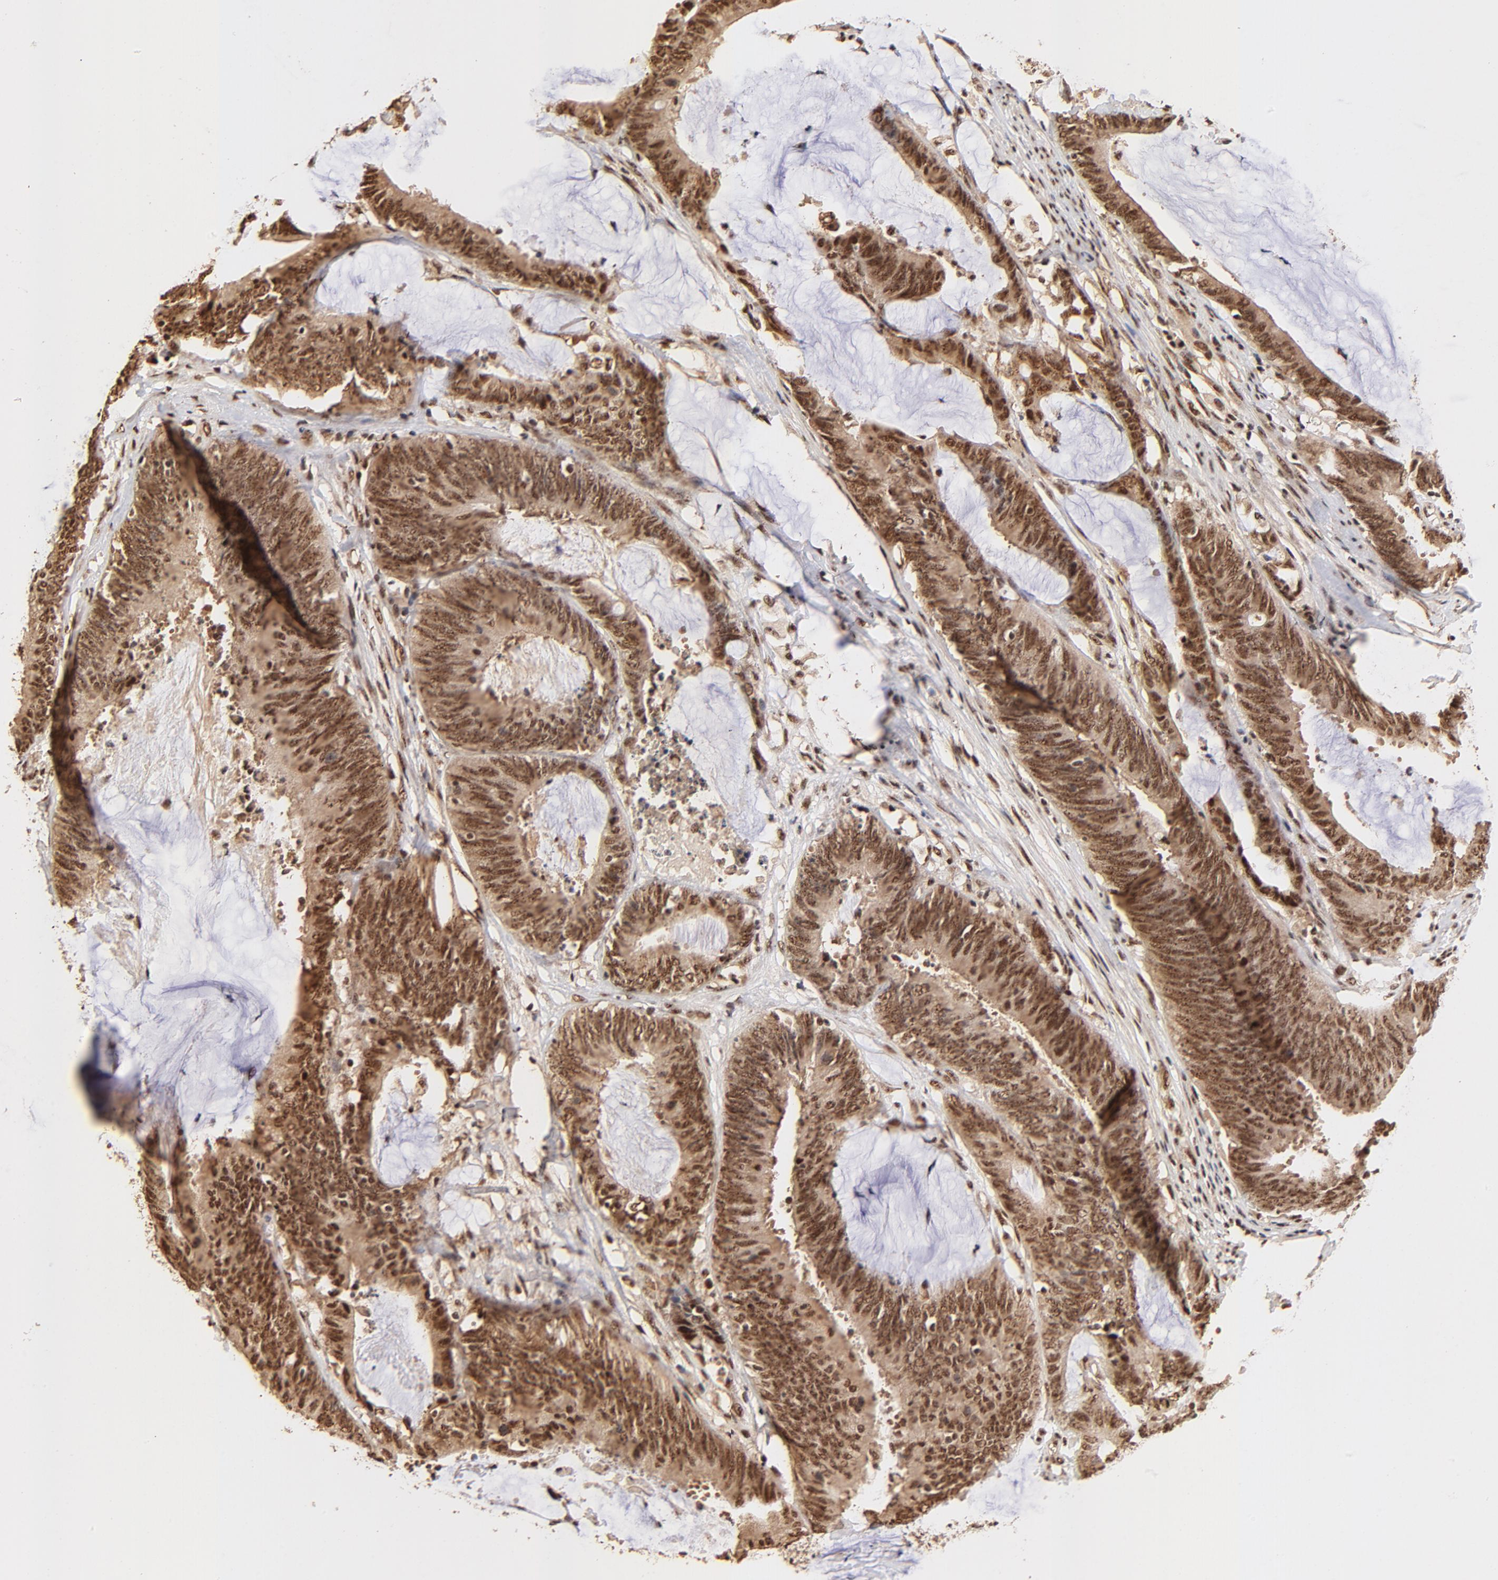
{"staining": {"intensity": "strong", "quantity": ">75%", "location": "cytoplasmic/membranous,nuclear"}, "tissue": "colorectal cancer", "cell_type": "Tumor cells", "image_type": "cancer", "snomed": [{"axis": "morphology", "description": "Adenocarcinoma, NOS"}, {"axis": "topography", "description": "Rectum"}], "caption": "Adenocarcinoma (colorectal) stained with a protein marker exhibits strong staining in tumor cells.", "gene": "MED12", "patient": {"sex": "female", "age": 66}}